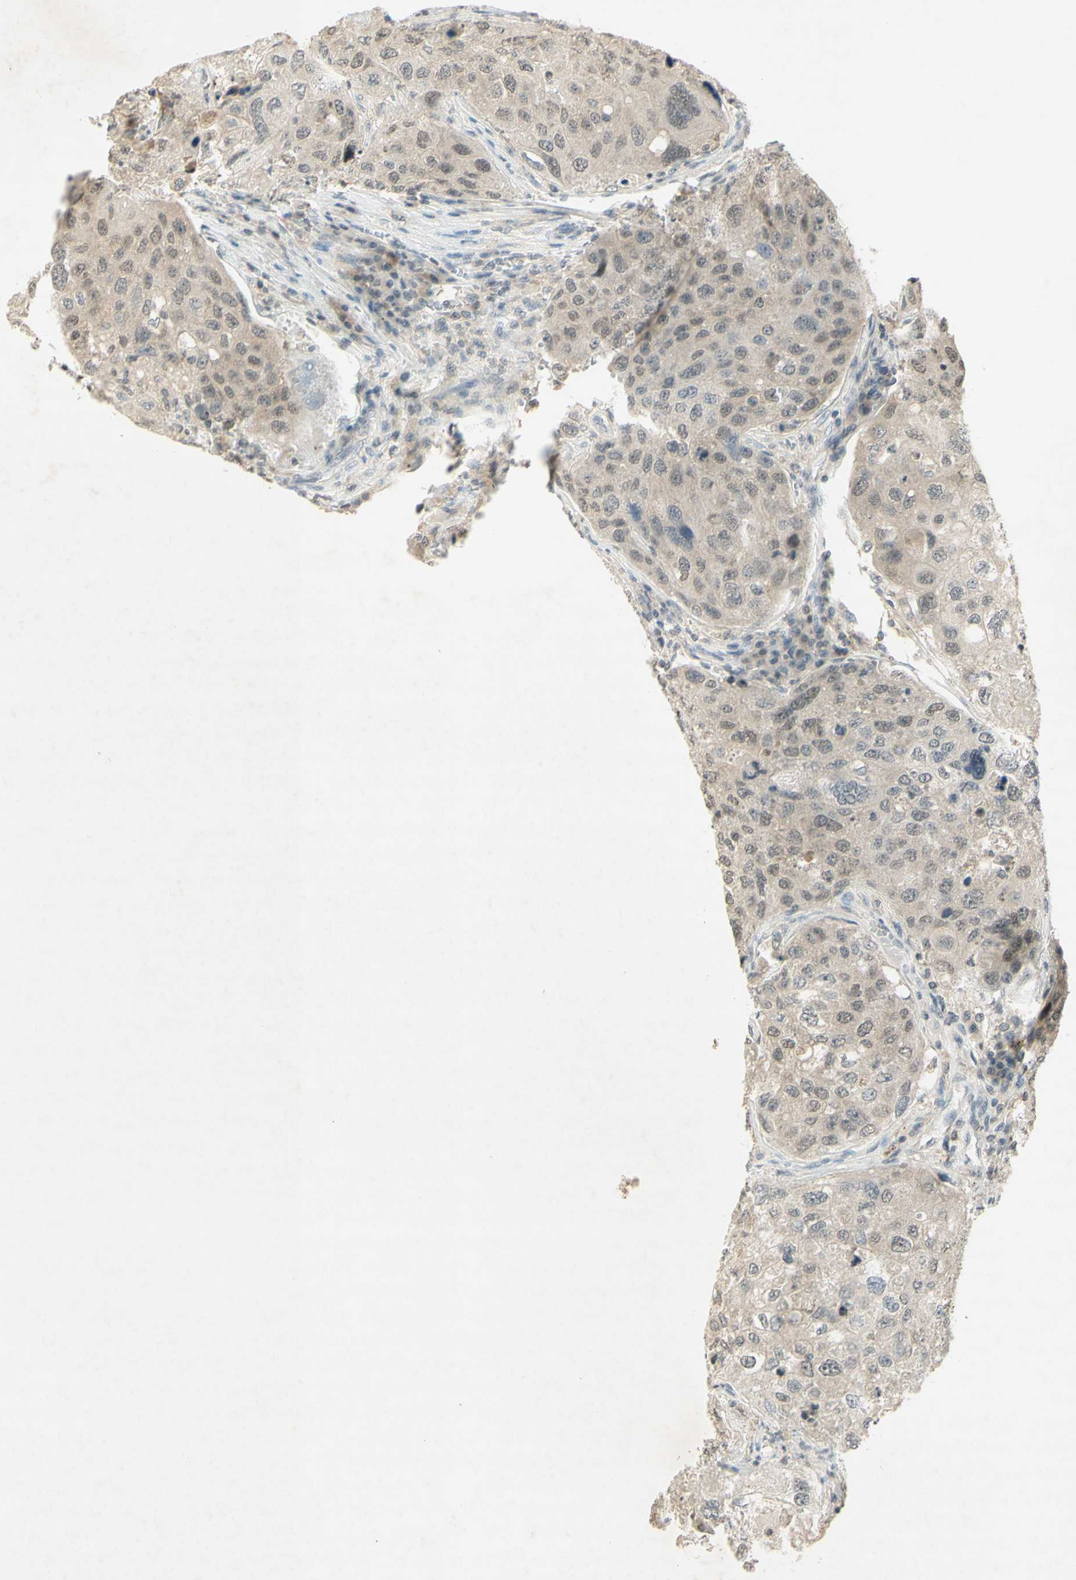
{"staining": {"intensity": "weak", "quantity": ">75%", "location": "cytoplasmic/membranous"}, "tissue": "urothelial cancer", "cell_type": "Tumor cells", "image_type": "cancer", "snomed": [{"axis": "morphology", "description": "Urothelial carcinoma, High grade"}, {"axis": "topography", "description": "Lymph node"}, {"axis": "topography", "description": "Urinary bladder"}], "caption": "The image displays immunohistochemical staining of urothelial cancer. There is weak cytoplasmic/membranous positivity is appreciated in about >75% of tumor cells.", "gene": "GLI1", "patient": {"sex": "male", "age": 51}}